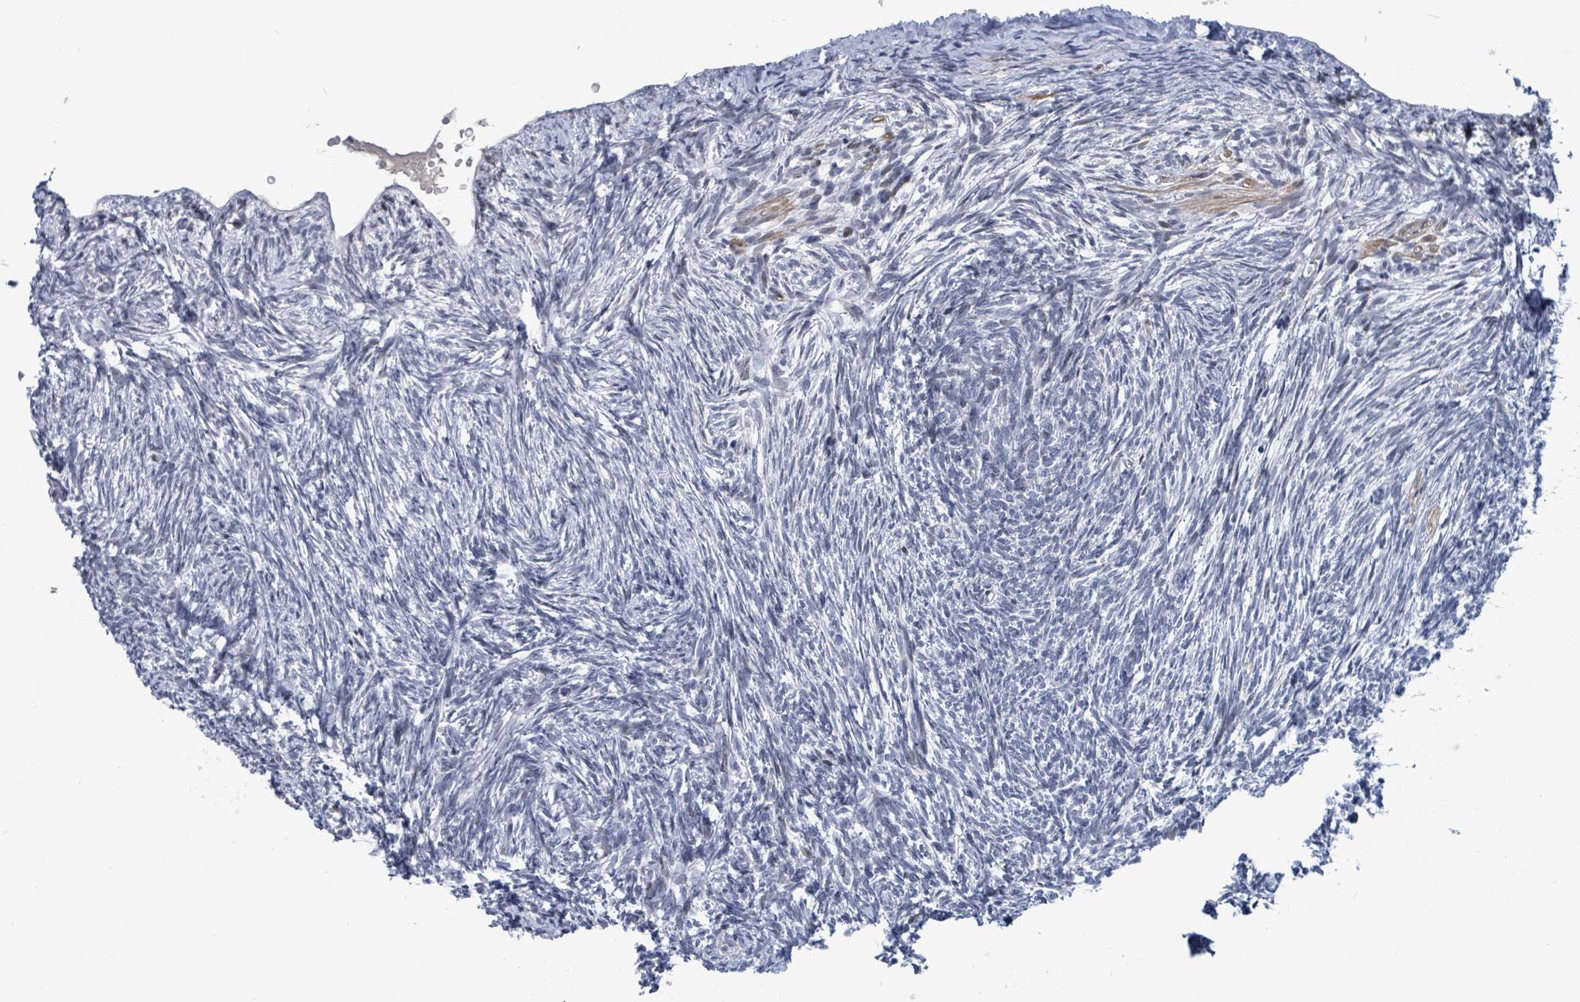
{"staining": {"intensity": "negative", "quantity": "none", "location": "none"}, "tissue": "ovary", "cell_type": "Ovarian stroma cells", "image_type": "normal", "snomed": [{"axis": "morphology", "description": "Normal tissue, NOS"}, {"axis": "topography", "description": "Ovary"}], "caption": "Ovarian stroma cells are negative for protein expression in unremarkable human ovary. Nuclei are stained in blue.", "gene": "NTN3", "patient": {"sex": "female", "age": 51}}